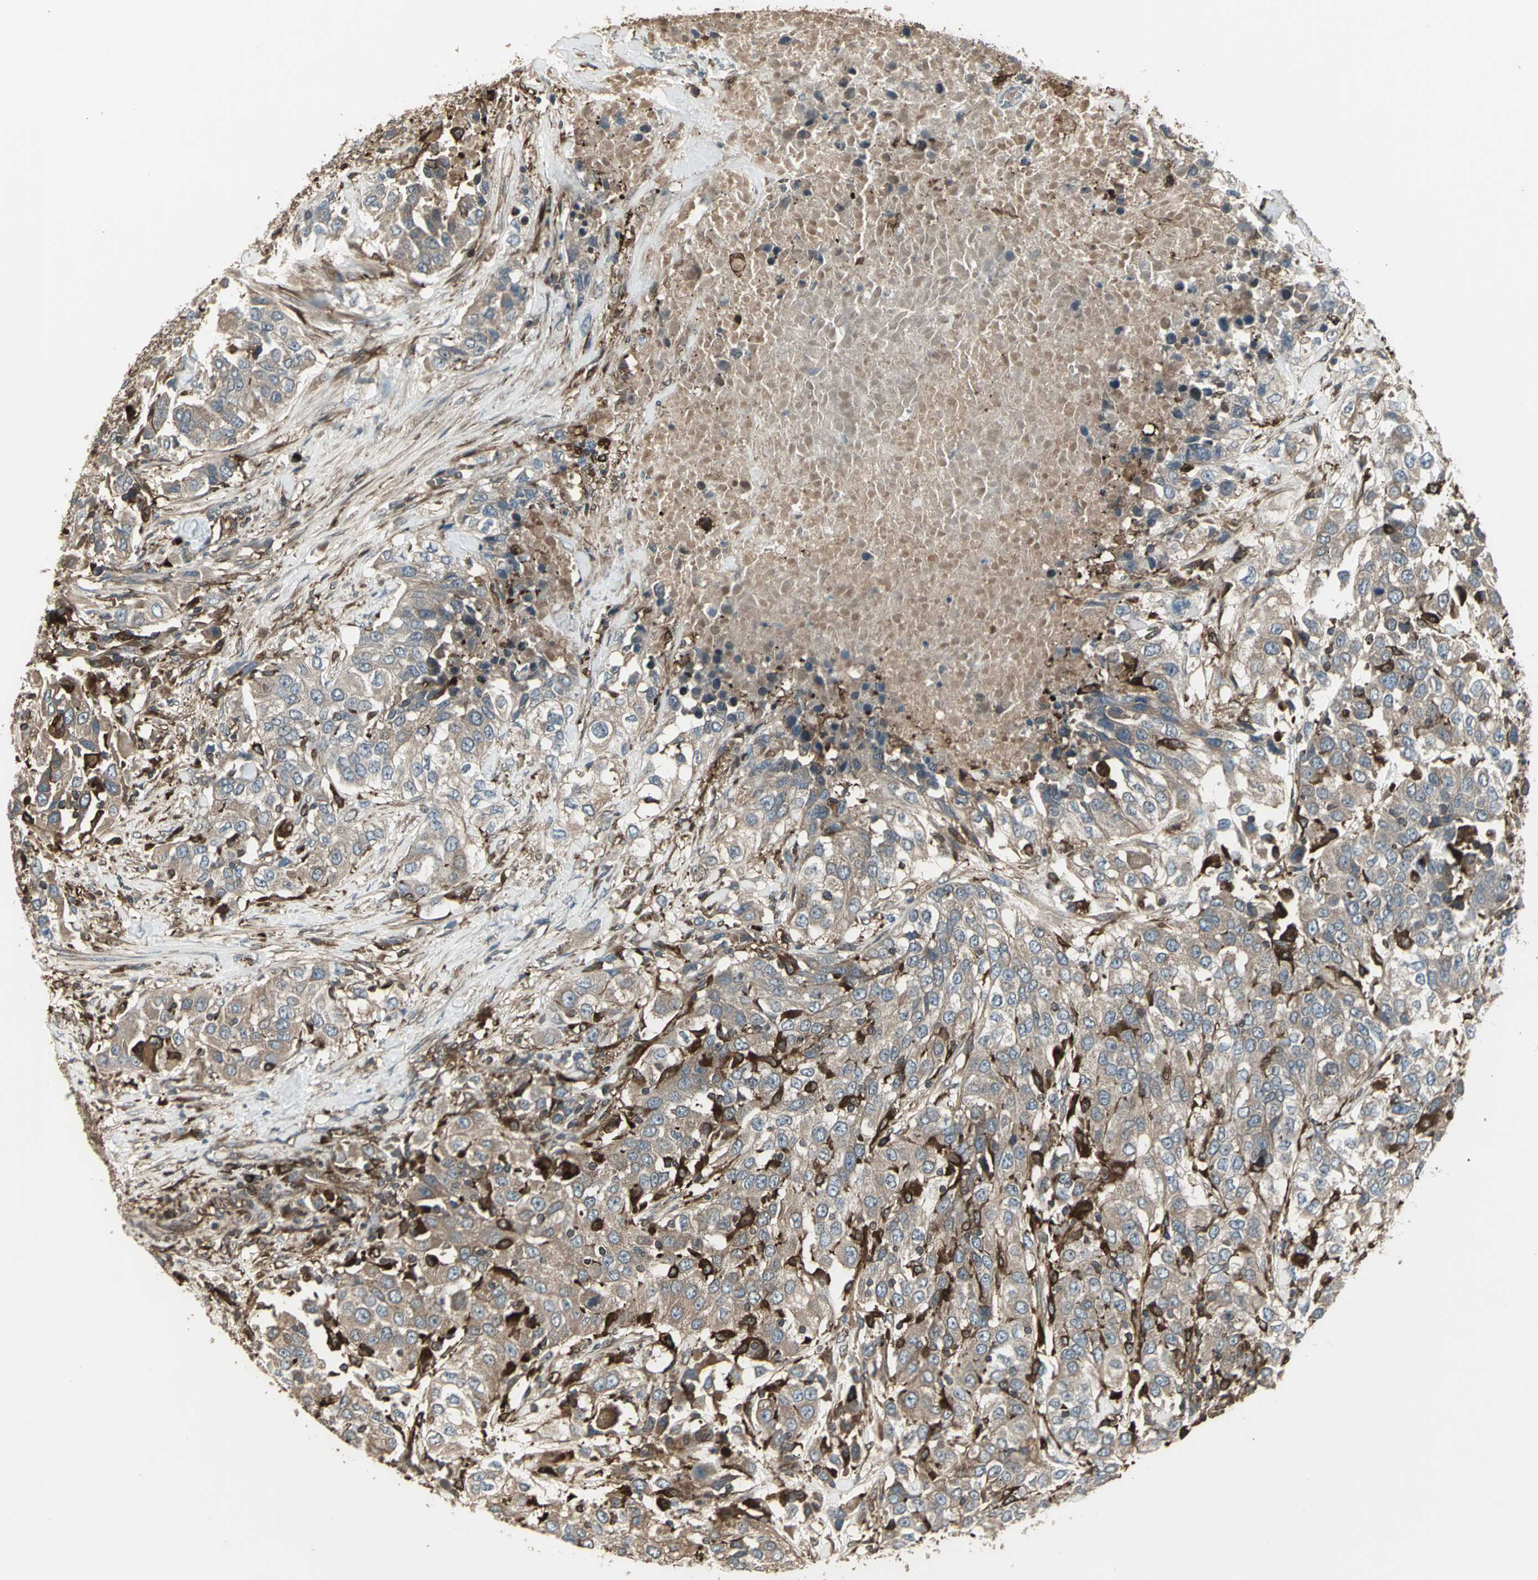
{"staining": {"intensity": "moderate", "quantity": ">75%", "location": "cytoplasmic/membranous"}, "tissue": "urothelial cancer", "cell_type": "Tumor cells", "image_type": "cancer", "snomed": [{"axis": "morphology", "description": "Urothelial carcinoma, High grade"}, {"axis": "topography", "description": "Urinary bladder"}], "caption": "Moderate cytoplasmic/membranous protein staining is appreciated in approximately >75% of tumor cells in urothelial carcinoma (high-grade). (DAB (3,3'-diaminobenzidine) = brown stain, brightfield microscopy at high magnification).", "gene": "PRXL2B", "patient": {"sex": "female", "age": 80}}